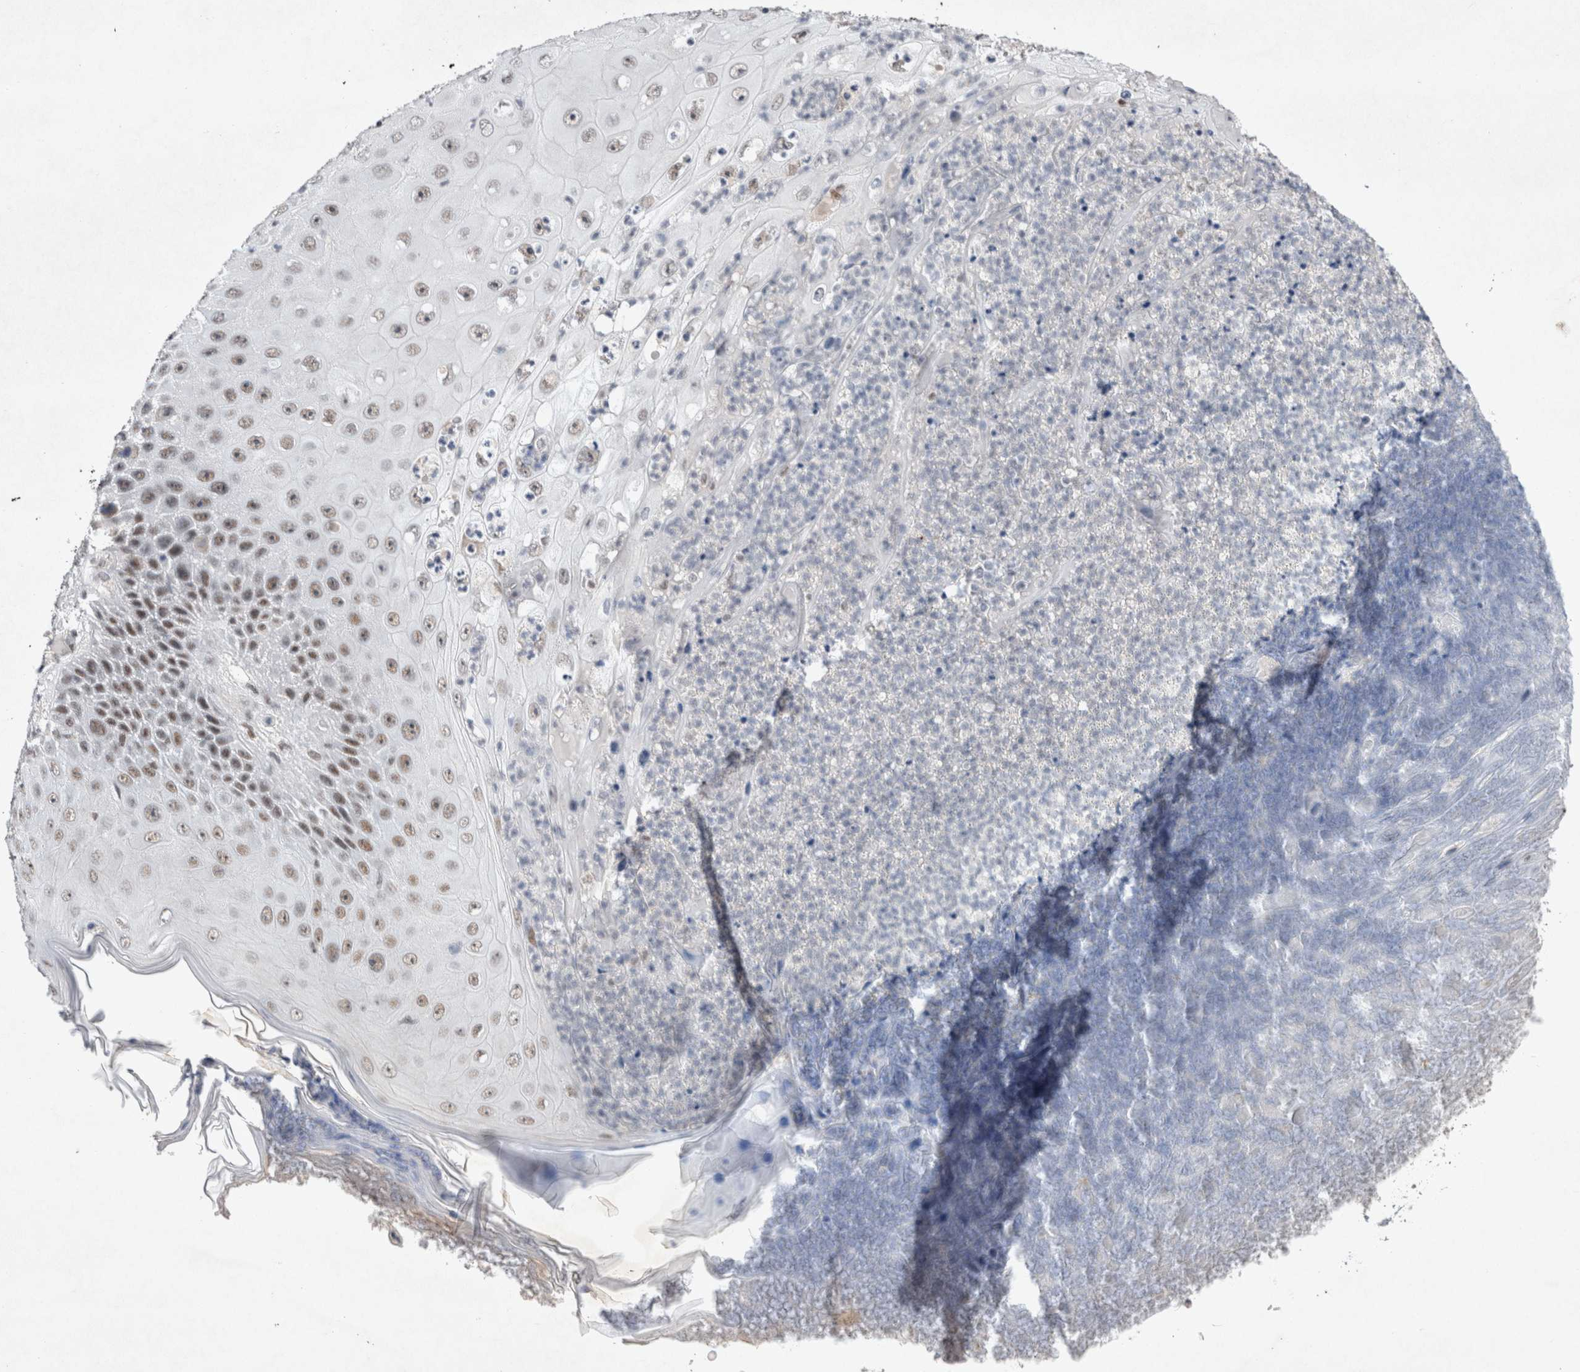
{"staining": {"intensity": "weak", "quantity": "25%-75%", "location": "nuclear"}, "tissue": "skin cancer", "cell_type": "Tumor cells", "image_type": "cancer", "snomed": [{"axis": "morphology", "description": "Squamous cell carcinoma, NOS"}, {"axis": "topography", "description": "Skin"}], "caption": "There is low levels of weak nuclear staining in tumor cells of skin cancer (squamous cell carcinoma), as demonstrated by immunohistochemical staining (brown color).", "gene": "RBM6", "patient": {"sex": "female", "age": 88}}